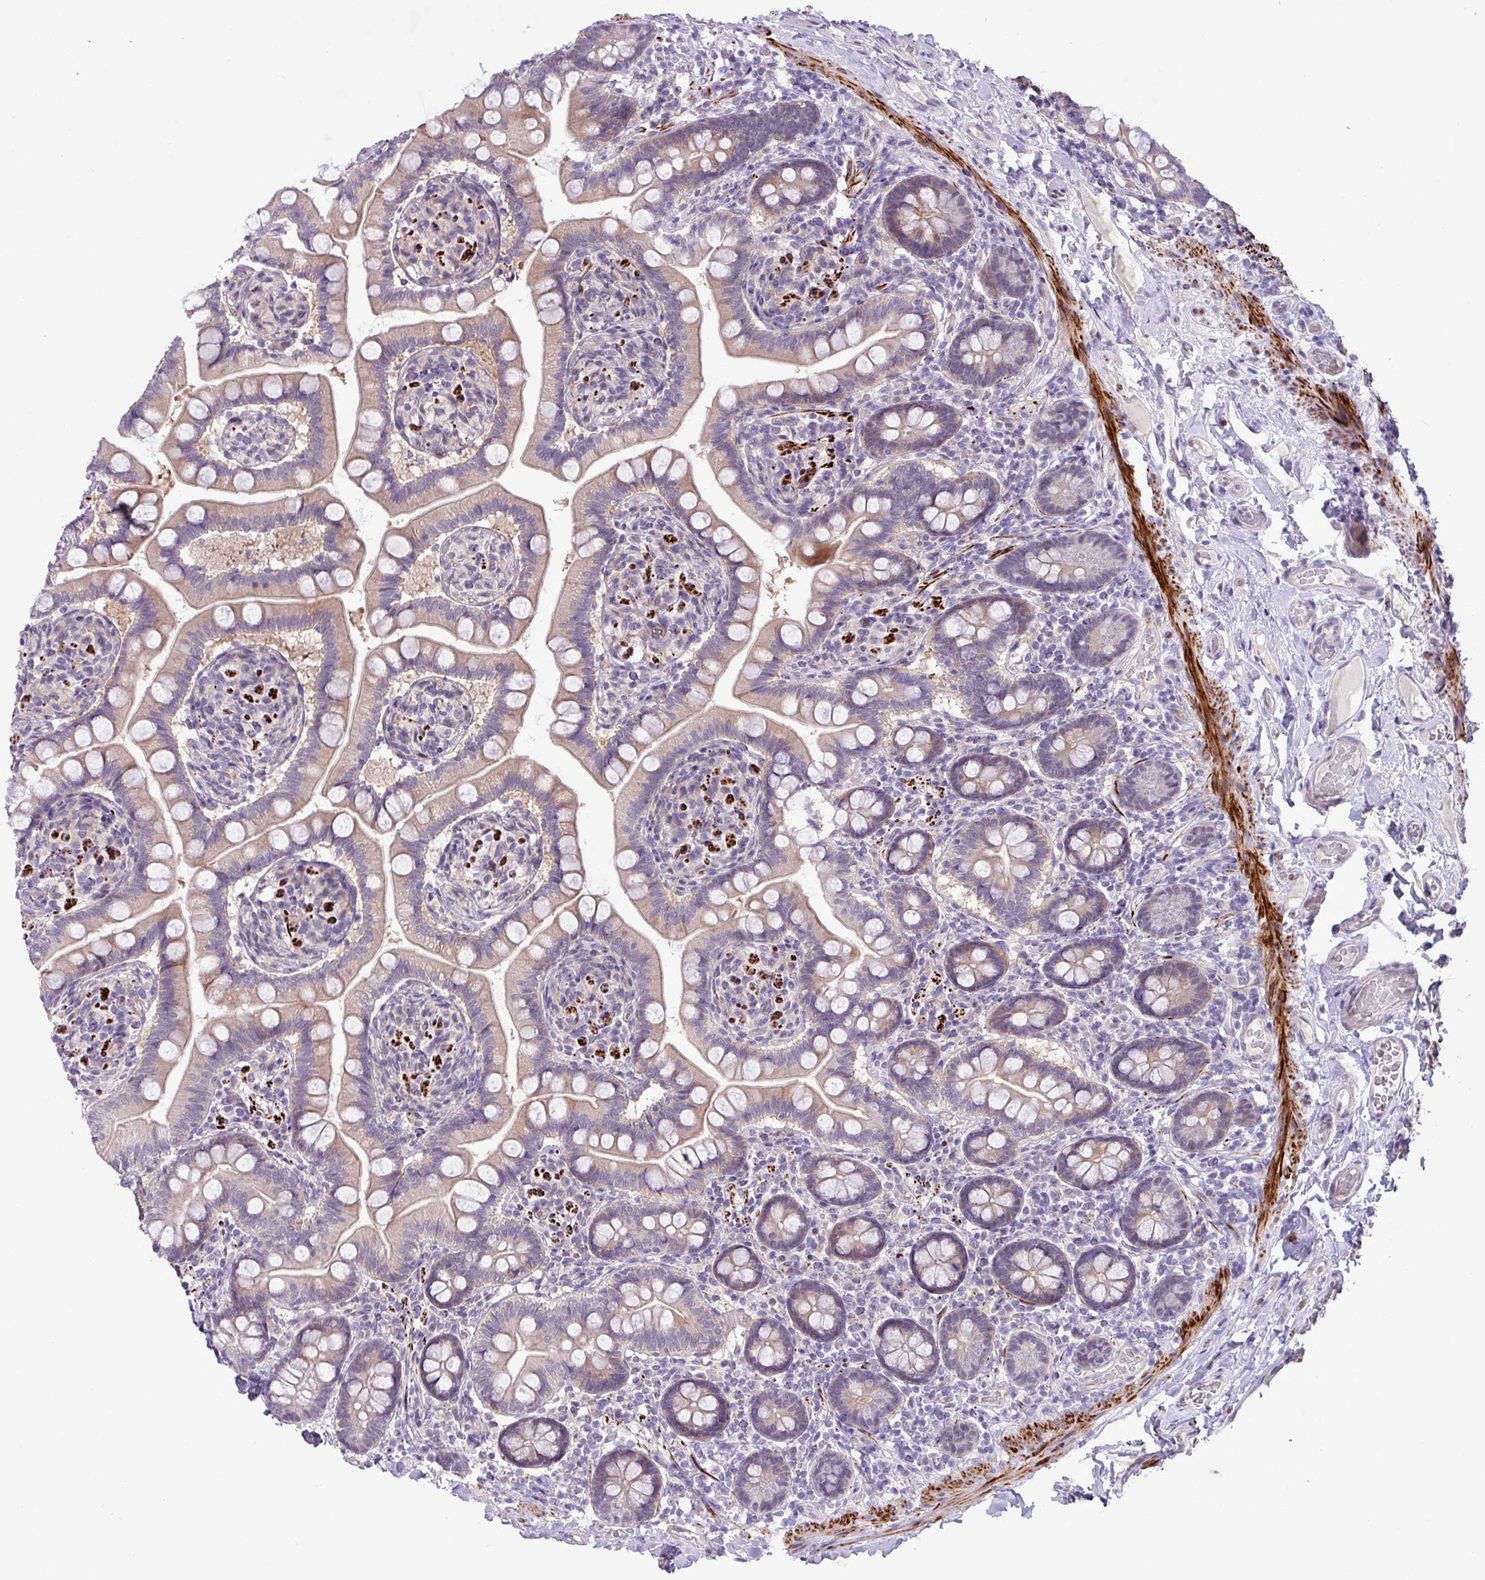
{"staining": {"intensity": "strong", "quantity": "25%-75%", "location": "cytoplasmic/membranous"}, "tissue": "small intestine", "cell_type": "Glandular cells", "image_type": "normal", "snomed": [{"axis": "morphology", "description": "Normal tissue, NOS"}, {"axis": "topography", "description": "Small intestine"}], "caption": "A high amount of strong cytoplasmic/membranous expression is identified in about 25%-75% of glandular cells in normal small intestine.", "gene": "RIPPLY1", "patient": {"sex": "female", "age": 64}}